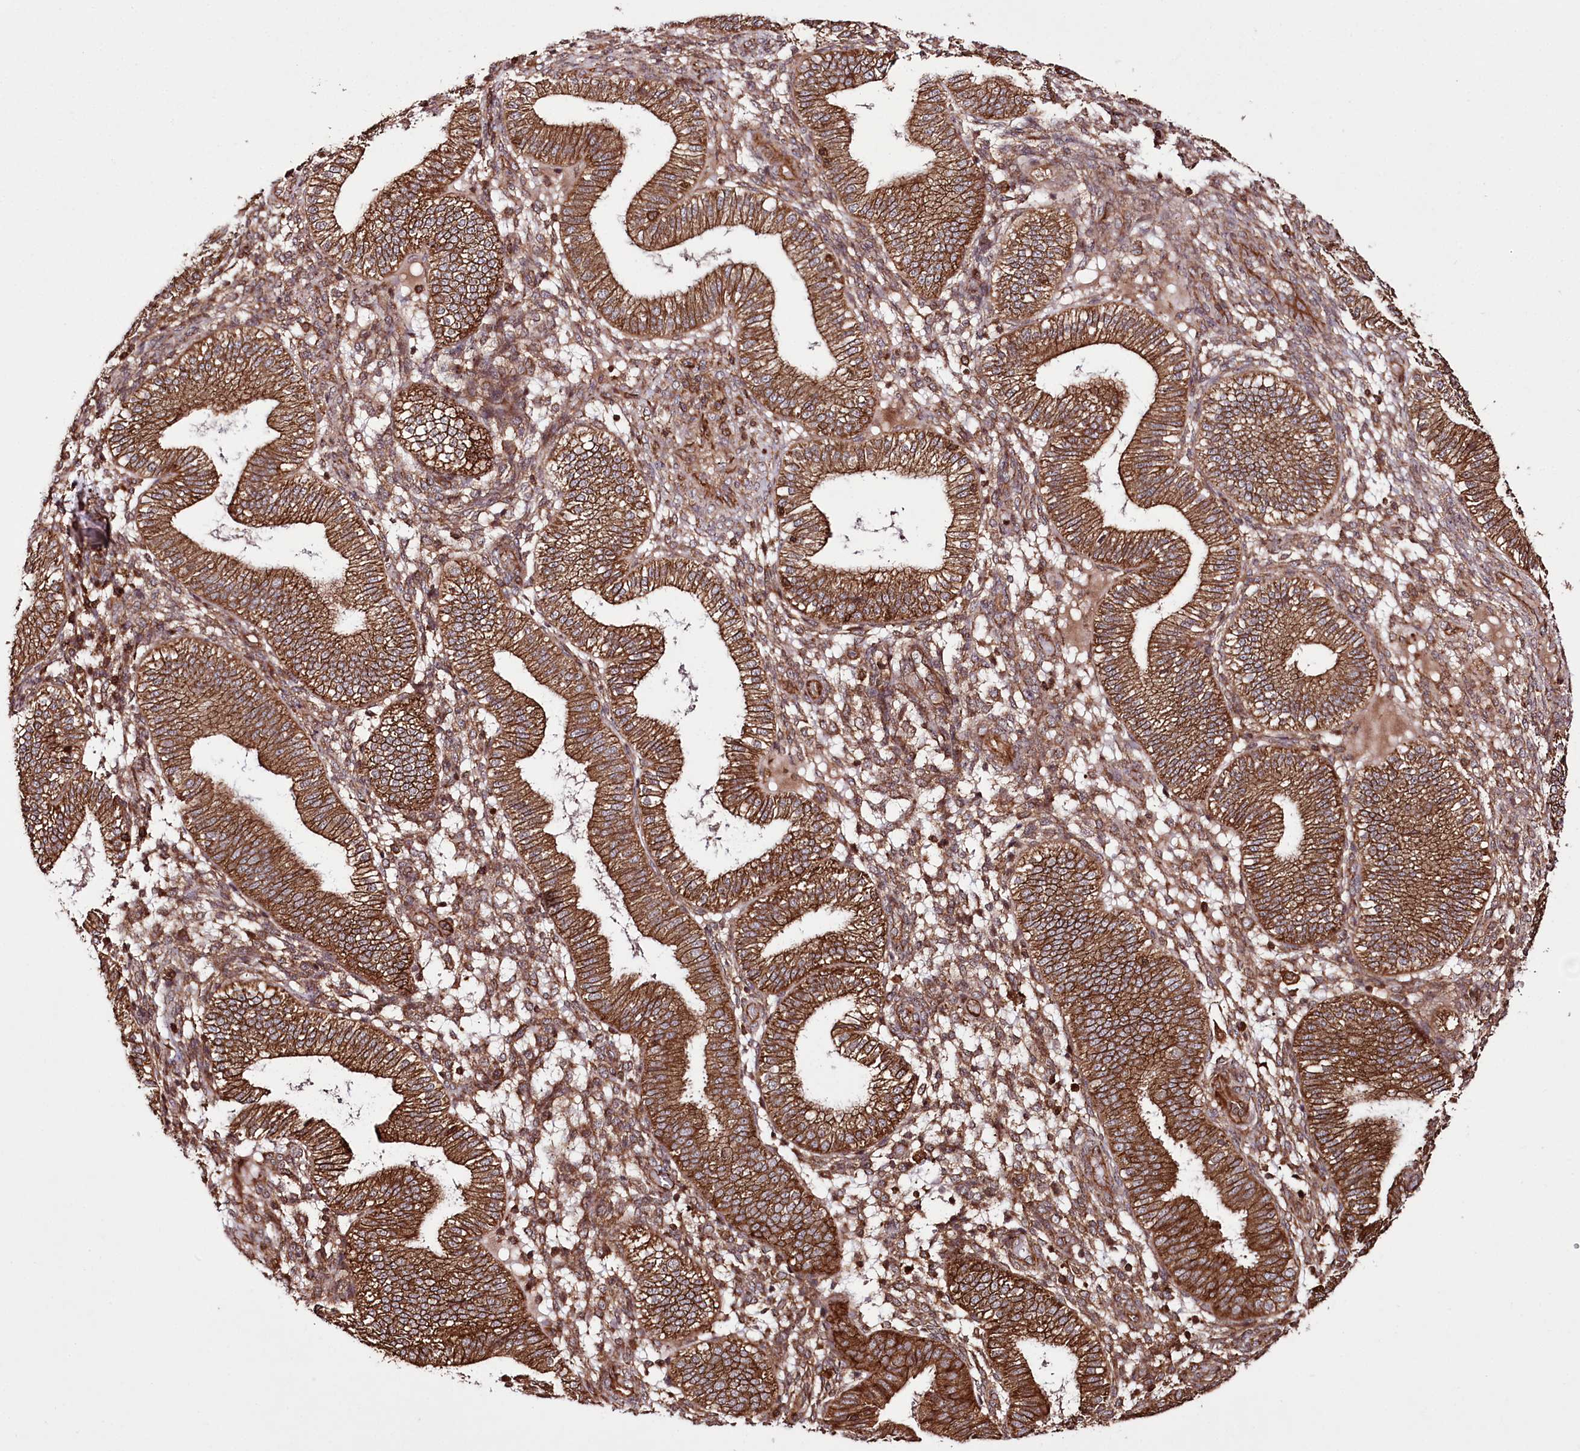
{"staining": {"intensity": "moderate", "quantity": "25%-75%", "location": "cytoplasmic/membranous"}, "tissue": "endometrium", "cell_type": "Cells in endometrial stroma", "image_type": "normal", "snomed": [{"axis": "morphology", "description": "Normal tissue, NOS"}, {"axis": "topography", "description": "Endometrium"}], "caption": "Immunohistochemistry (IHC) staining of normal endometrium, which reveals medium levels of moderate cytoplasmic/membranous staining in approximately 25%-75% of cells in endometrial stroma indicating moderate cytoplasmic/membranous protein positivity. The staining was performed using DAB (3,3'-diaminobenzidine) (brown) for protein detection and nuclei were counterstained in hematoxylin (blue).", "gene": "DHX29", "patient": {"sex": "female", "age": 39}}